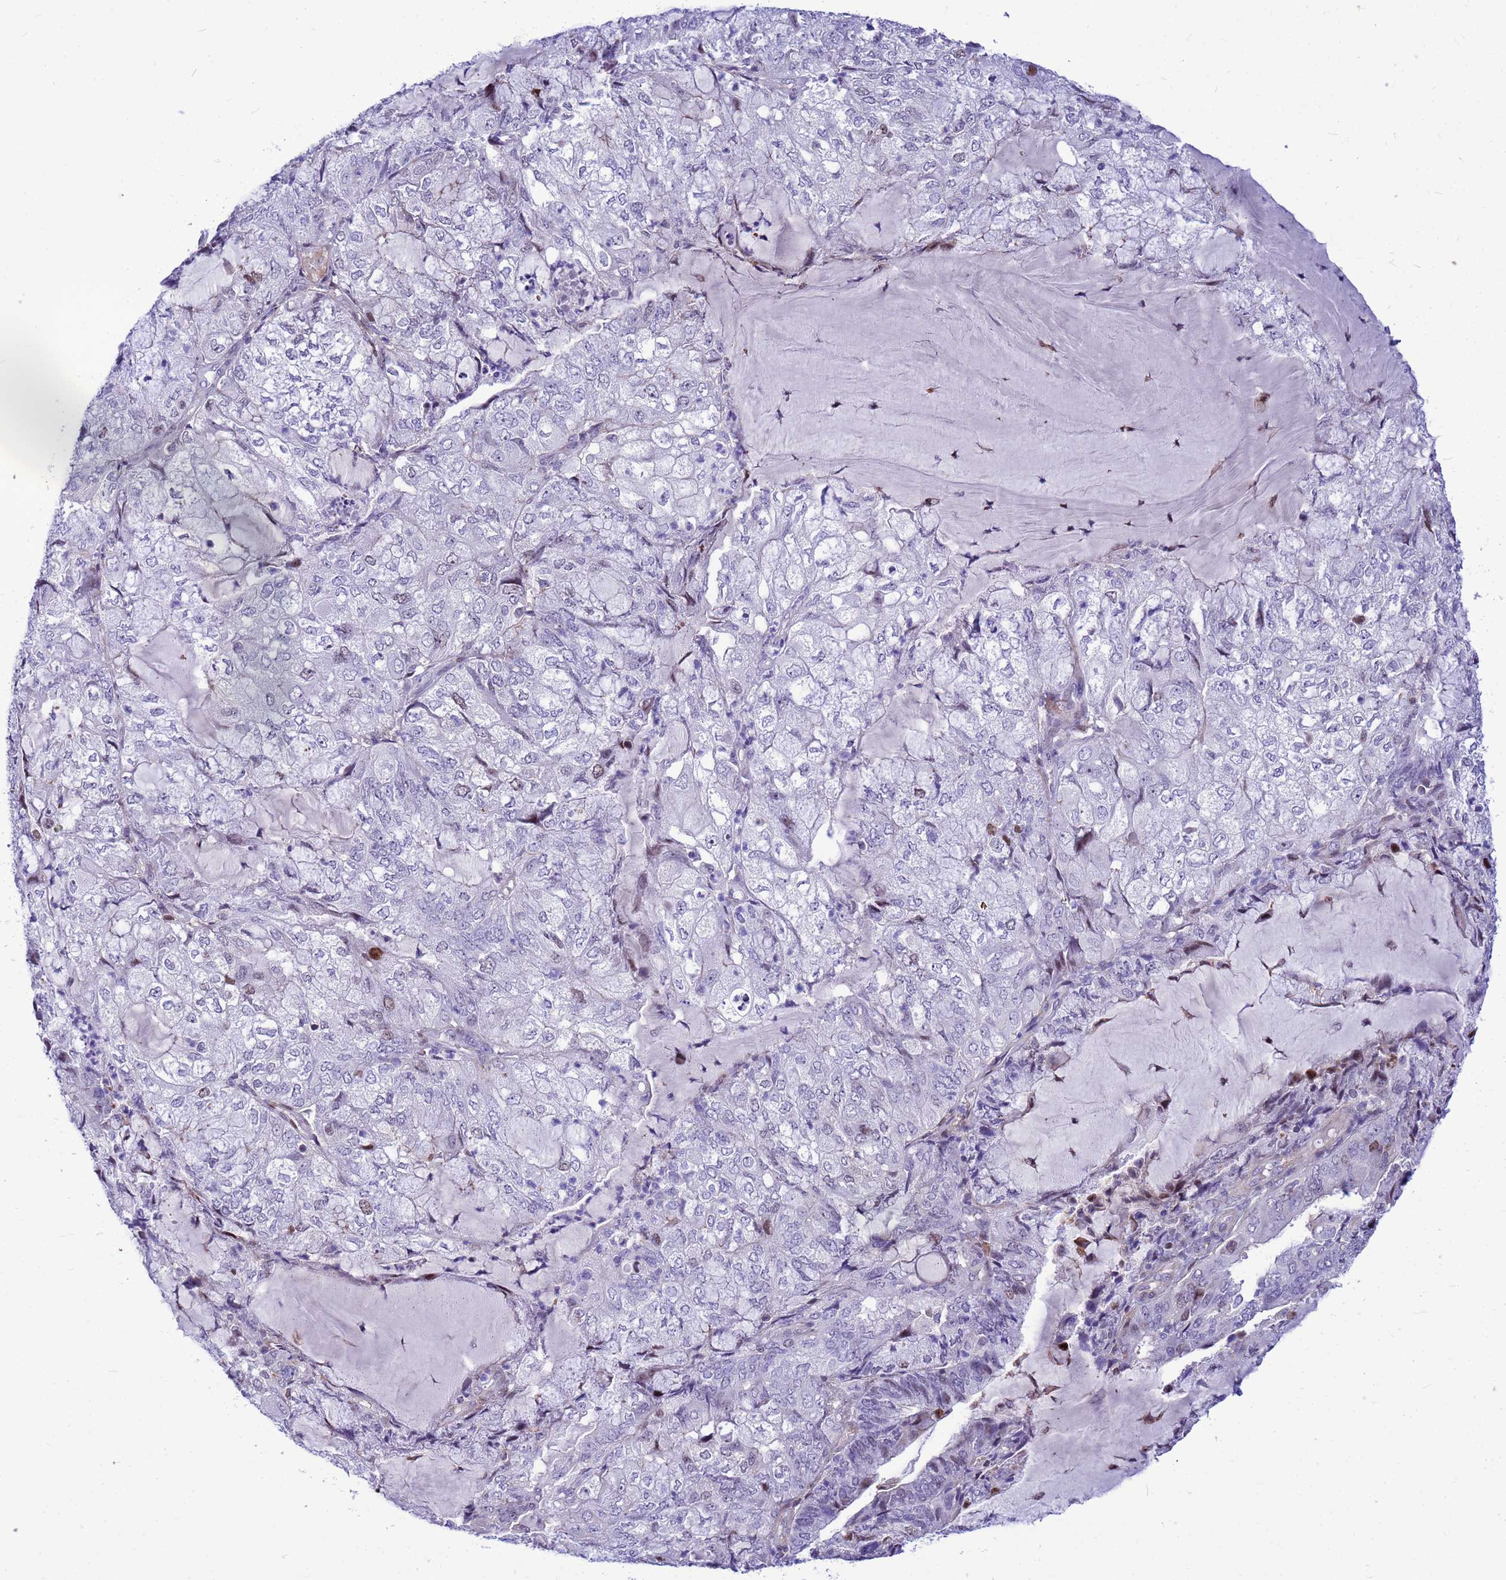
{"staining": {"intensity": "negative", "quantity": "none", "location": "none"}, "tissue": "endometrial cancer", "cell_type": "Tumor cells", "image_type": "cancer", "snomed": [{"axis": "morphology", "description": "Adenocarcinoma, NOS"}, {"axis": "topography", "description": "Endometrium"}], "caption": "Tumor cells show no significant protein expression in adenocarcinoma (endometrial).", "gene": "ADAMTS7", "patient": {"sex": "female", "age": 81}}